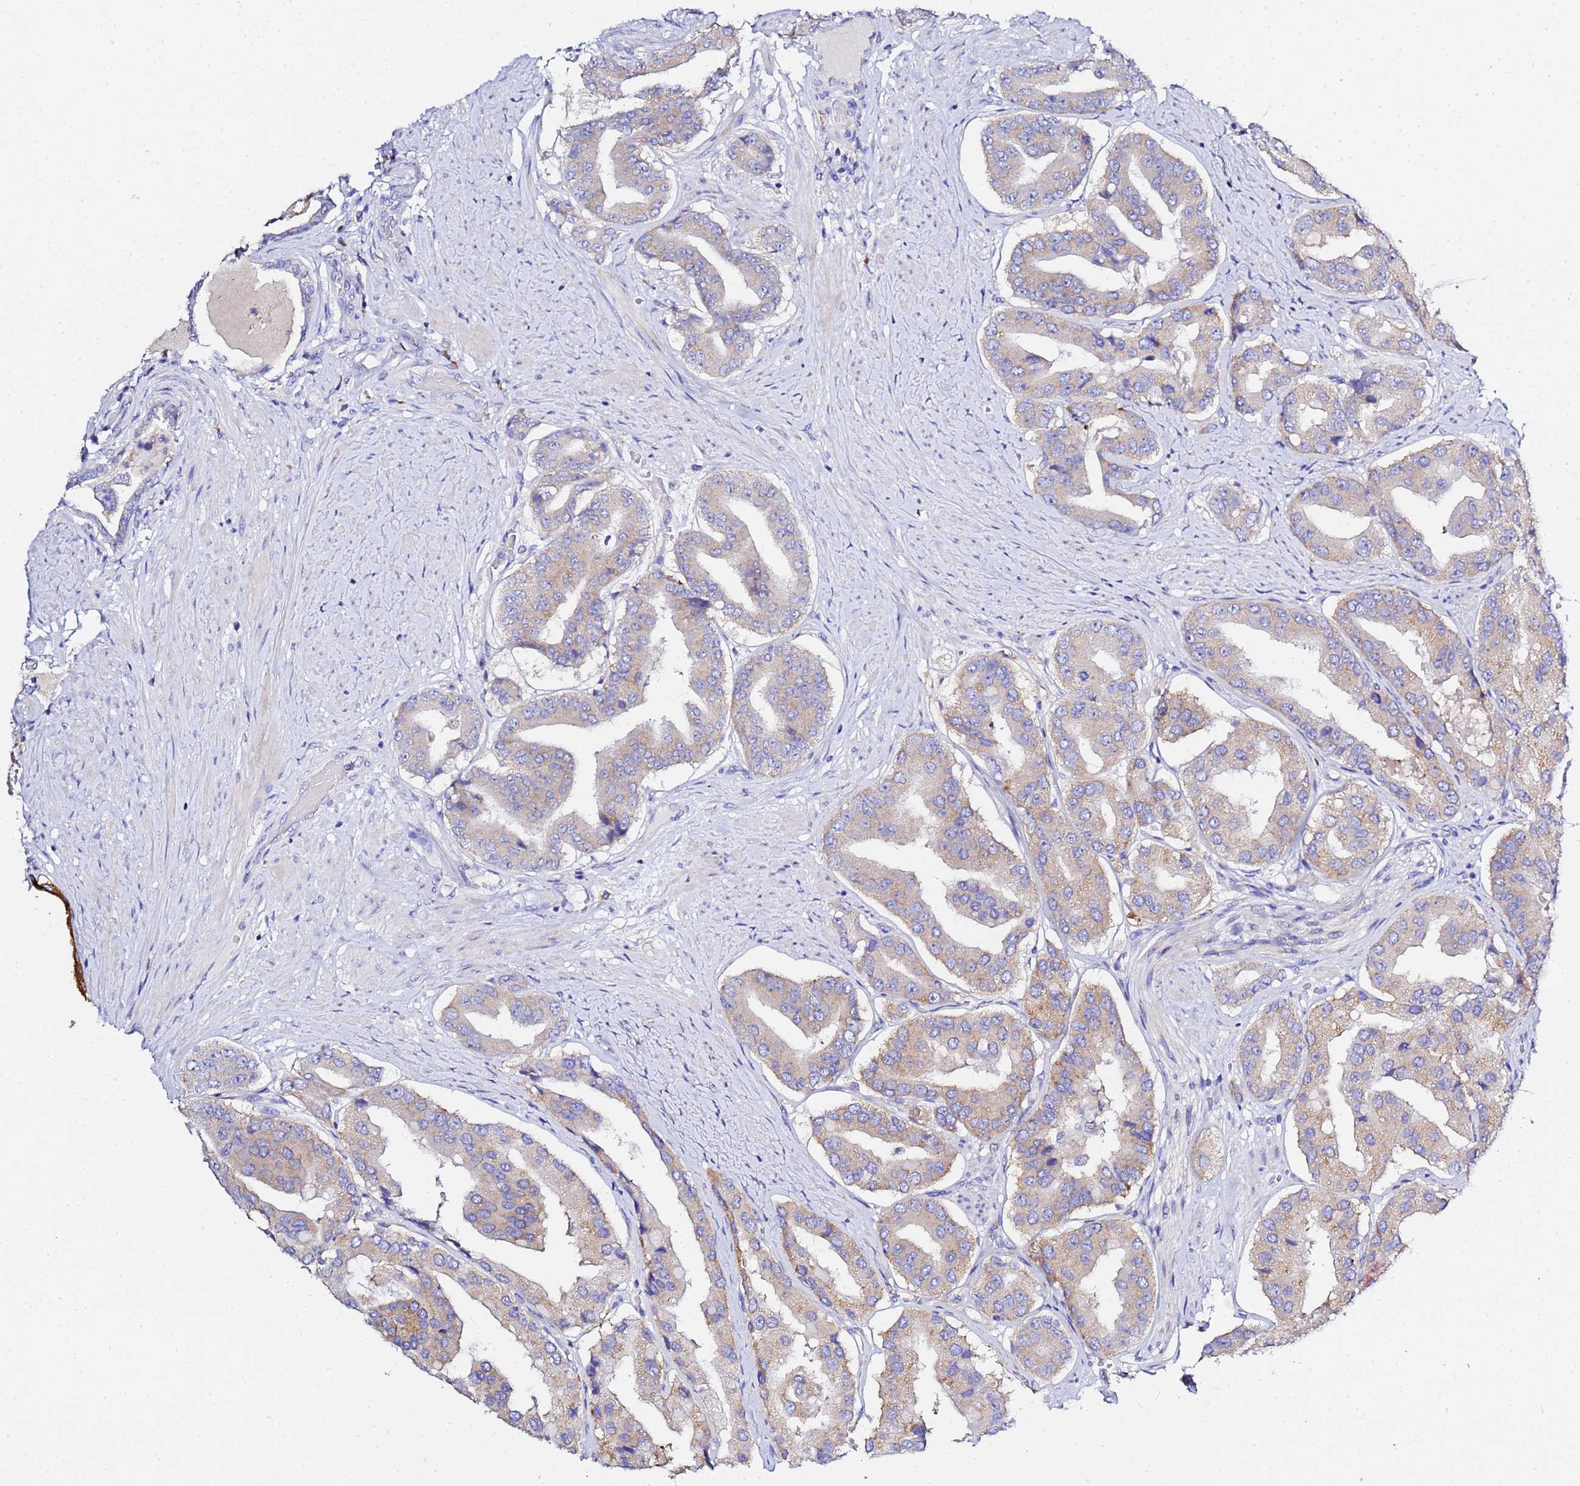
{"staining": {"intensity": "moderate", "quantity": "25%-75%", "location": "cytoplasmic/membranous"}, "tissue": "prostate cancer", "cell_type": "Tumor cells", "image_type": "cancer", "snomed": [{"axis": "morphology", "description": "Adenocarcinoma, High grade"}, {"axis": "topography", "description": "Prostate"}], "caption": "Immunohistochemistry (DAB (3,3'-diaminobenzidine)) staining of high-grade adenocarcinoma (prostate) exhibits moderate cytoplasmic/membranous protein positivity in about 25%-75% of tumor cells.", "gene": "VTI1B", "patient": {"sex": "male", "age": 63}}